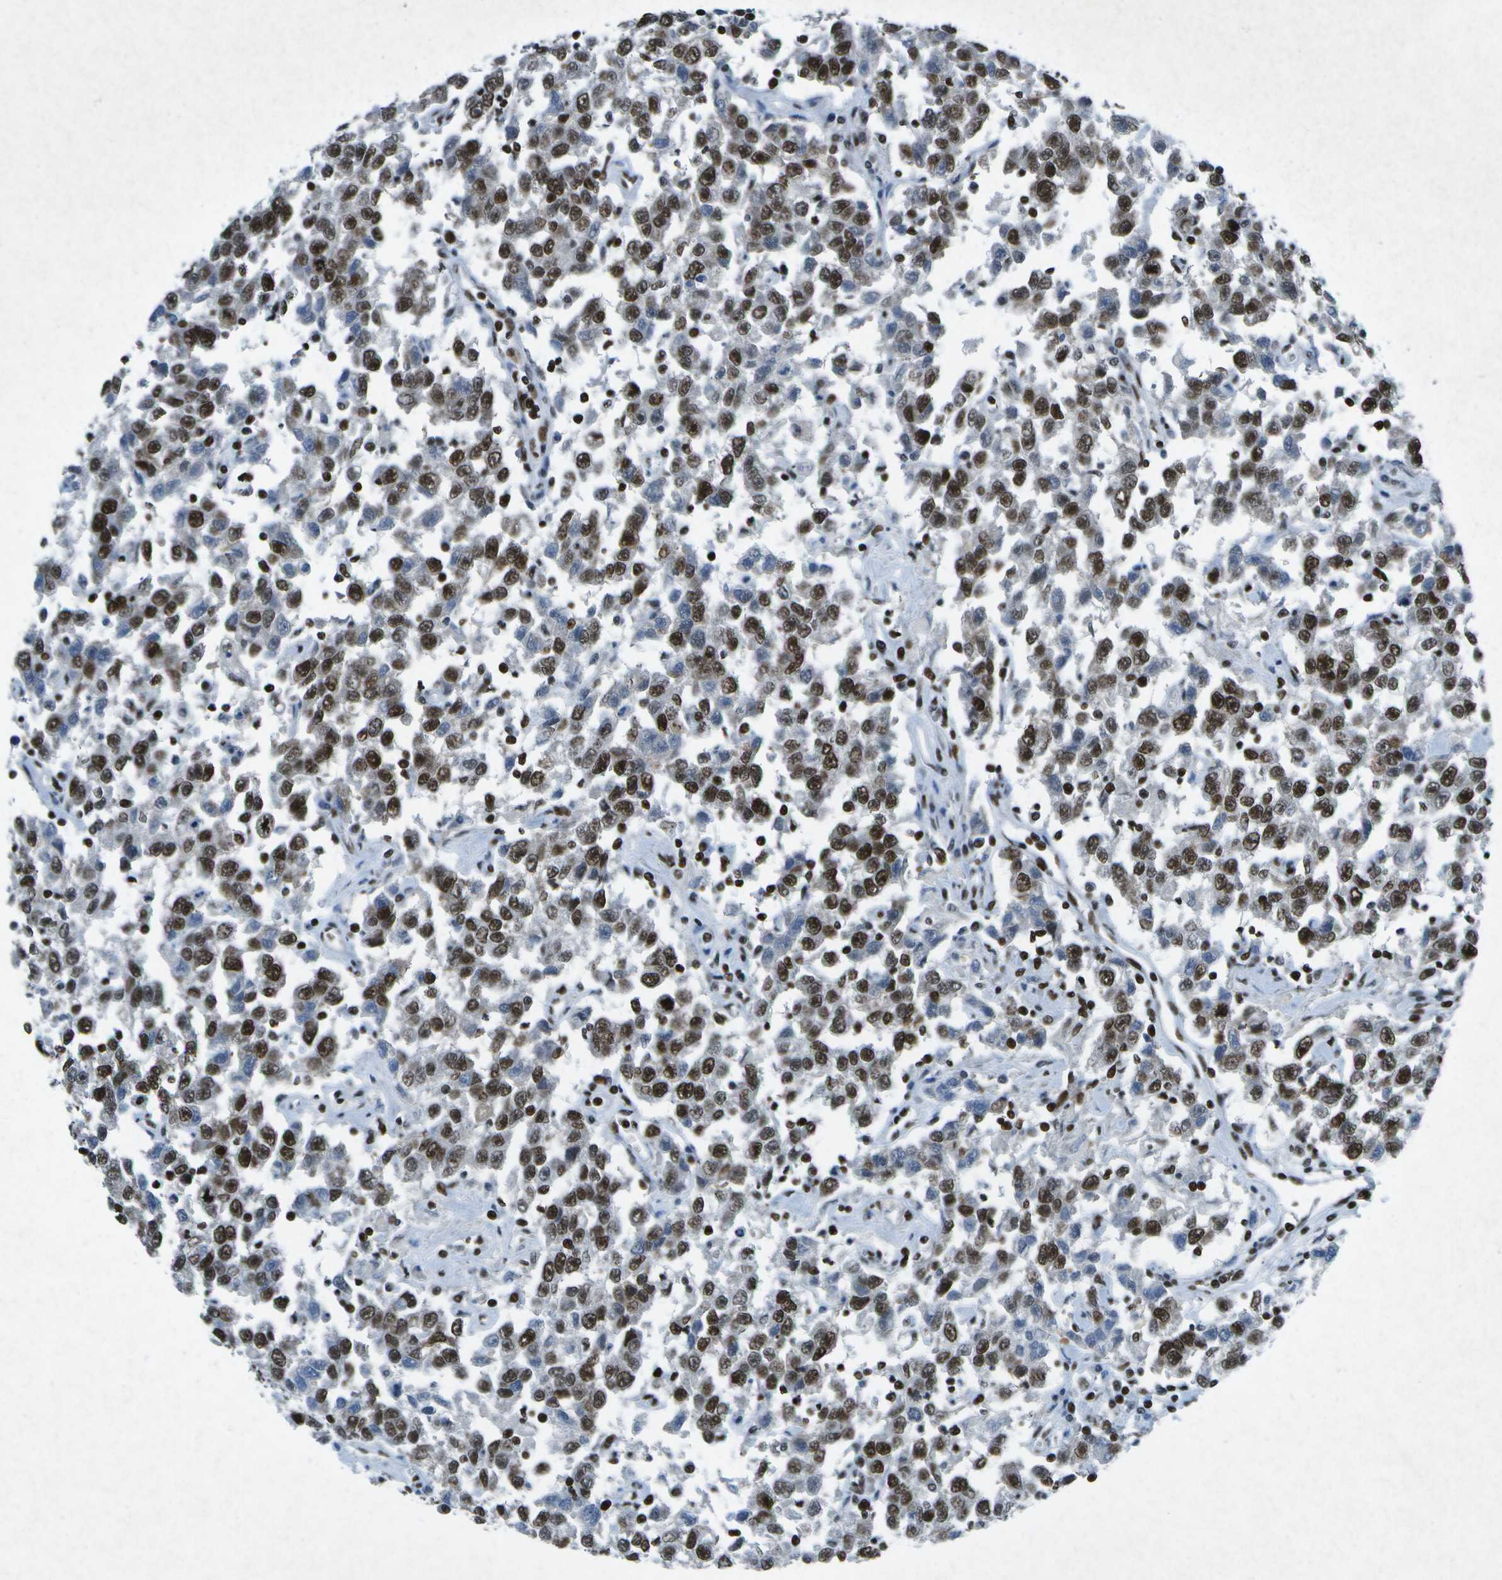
{"staining": {"intensity": "strong", "quantity": ">75%", "location": "nuclear"}, "tissue": "testis cancer", "cell_type": "Tumor cells", "image_type": "cancer", "snomed": [{"axis": "morphology", "description": "Seminoma, NOS"}, {"axis": "topography", "description": "Testis"}], "caption": "Immunohistochemistry (IHC) image of testis cancer (seminoma) stained for a protein (brown), which shows high levels of strong nuclear positivity in about >75% of tumor cells.", "gene": "MTA2", "patient": {"sex": "male", "age": 41}}